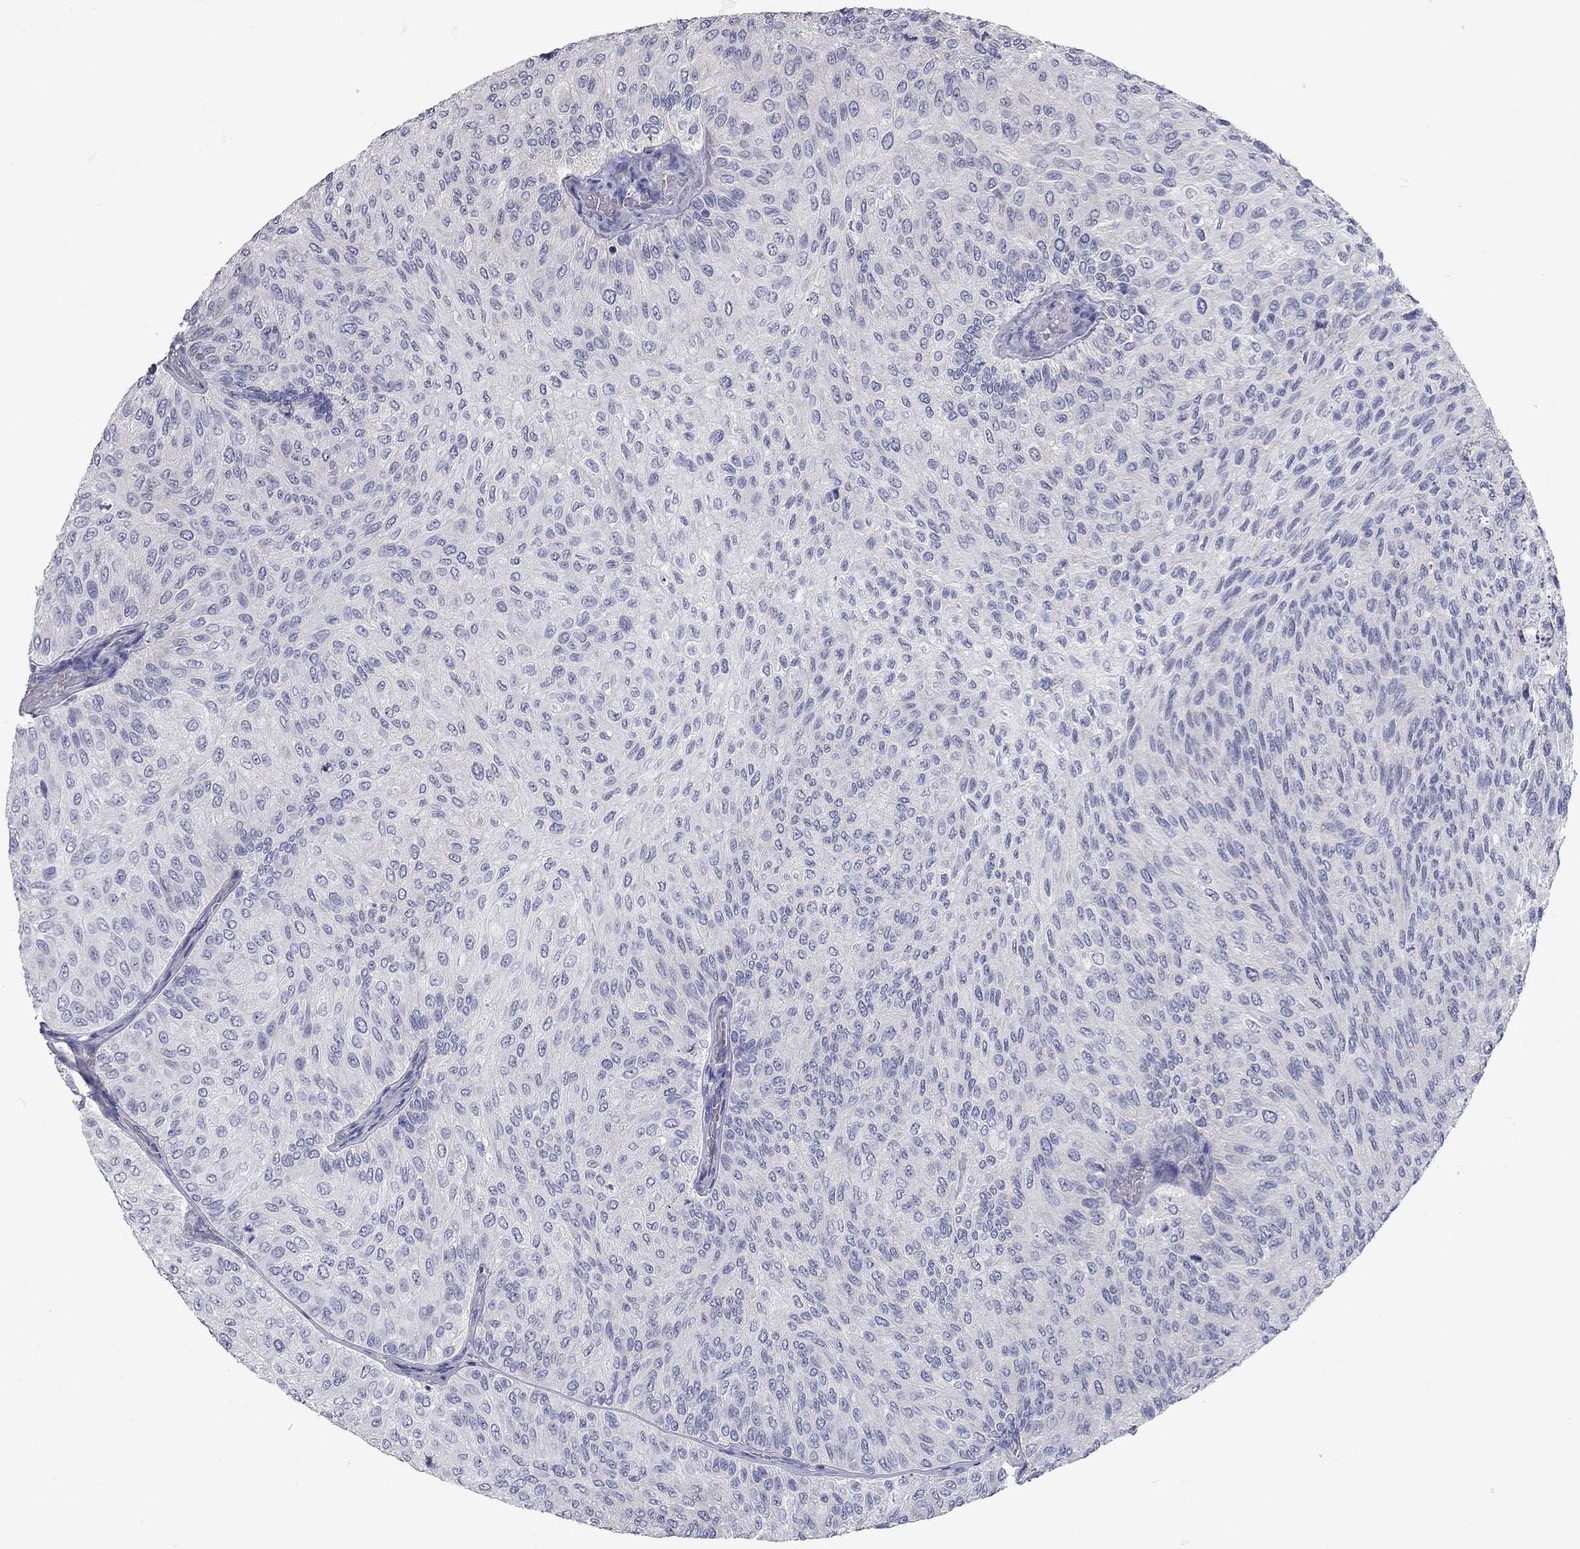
{"staining": {"intensity": "negative", "quantity": "none", "location": "none"}, "tissue": "urothelial cancer", "cell_type": "Tumor cells", "image_type": "cancer", "snomed": [{"axis": "morphology", "description": "Urothelial carcinoma, Low grade"}, {"axis": "topography", "description": "Urinary bladder"}], "caption": "An image of low-grade urothelial carcinoma stained for a protein shows no brown staining in tumor cells.", "gene": "C10orf90", "patient": {"sex": "male", "age": 78}}